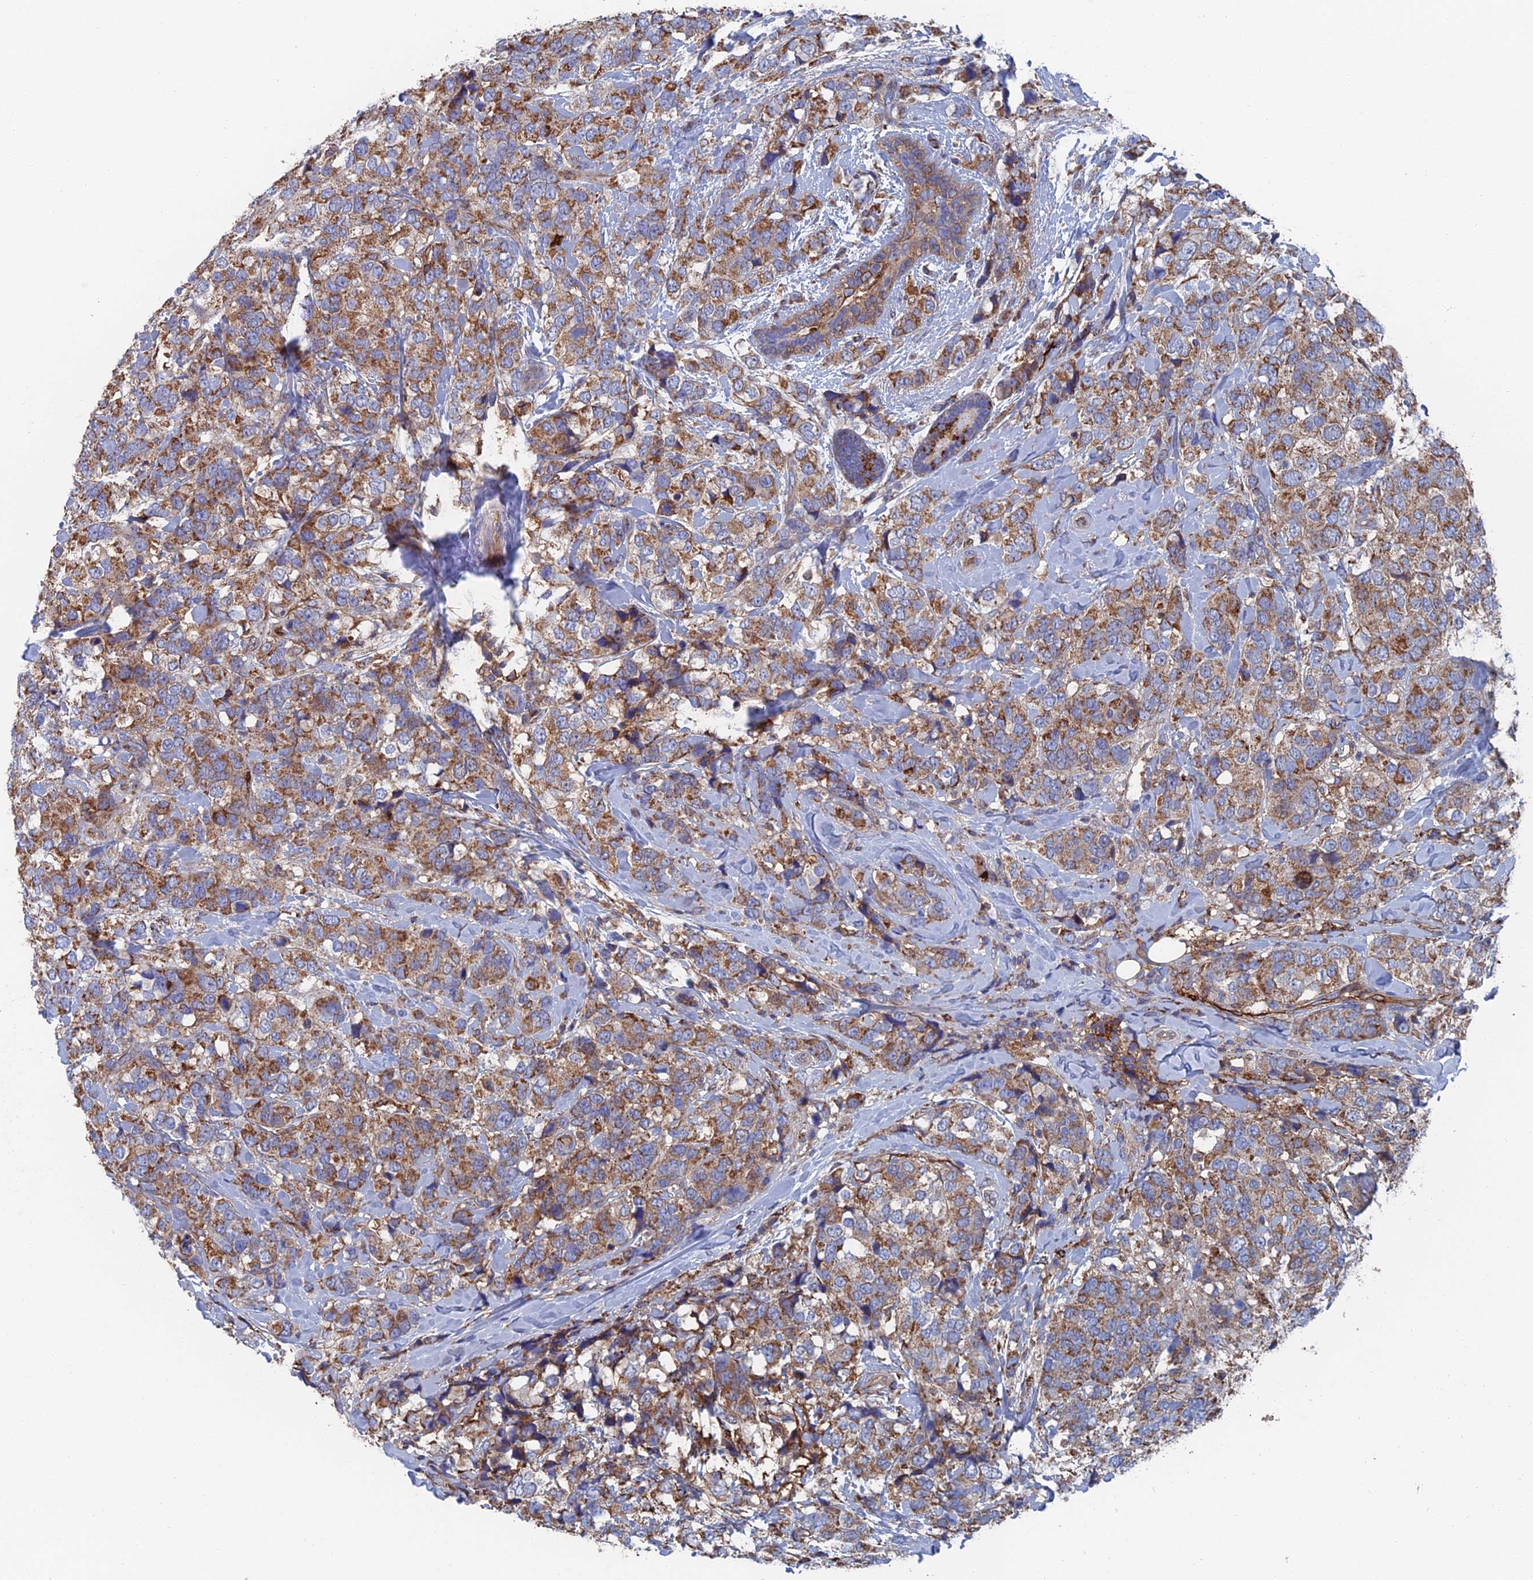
{"staining": {"intensity": "moderate", "quantity": ">75%", "location": "cytoplasmic/membranous"}, "tissue": "breast cancer", "cell_type": "Tumor cells", "image_type": "cancer", "snomed": [{"axis": "morphology", "description": "Lobular carcinoma"}, {"axis": "topography", "description": "Breast"}], "caption": "Human breast lobular carcinoma stained for a protein (brown) shows moderate cytoplasmic/membranous positive expression in approximately >75% of tumor cells.", "gene": "SNX11", "patient": {"sex": "female", "age": 59}}